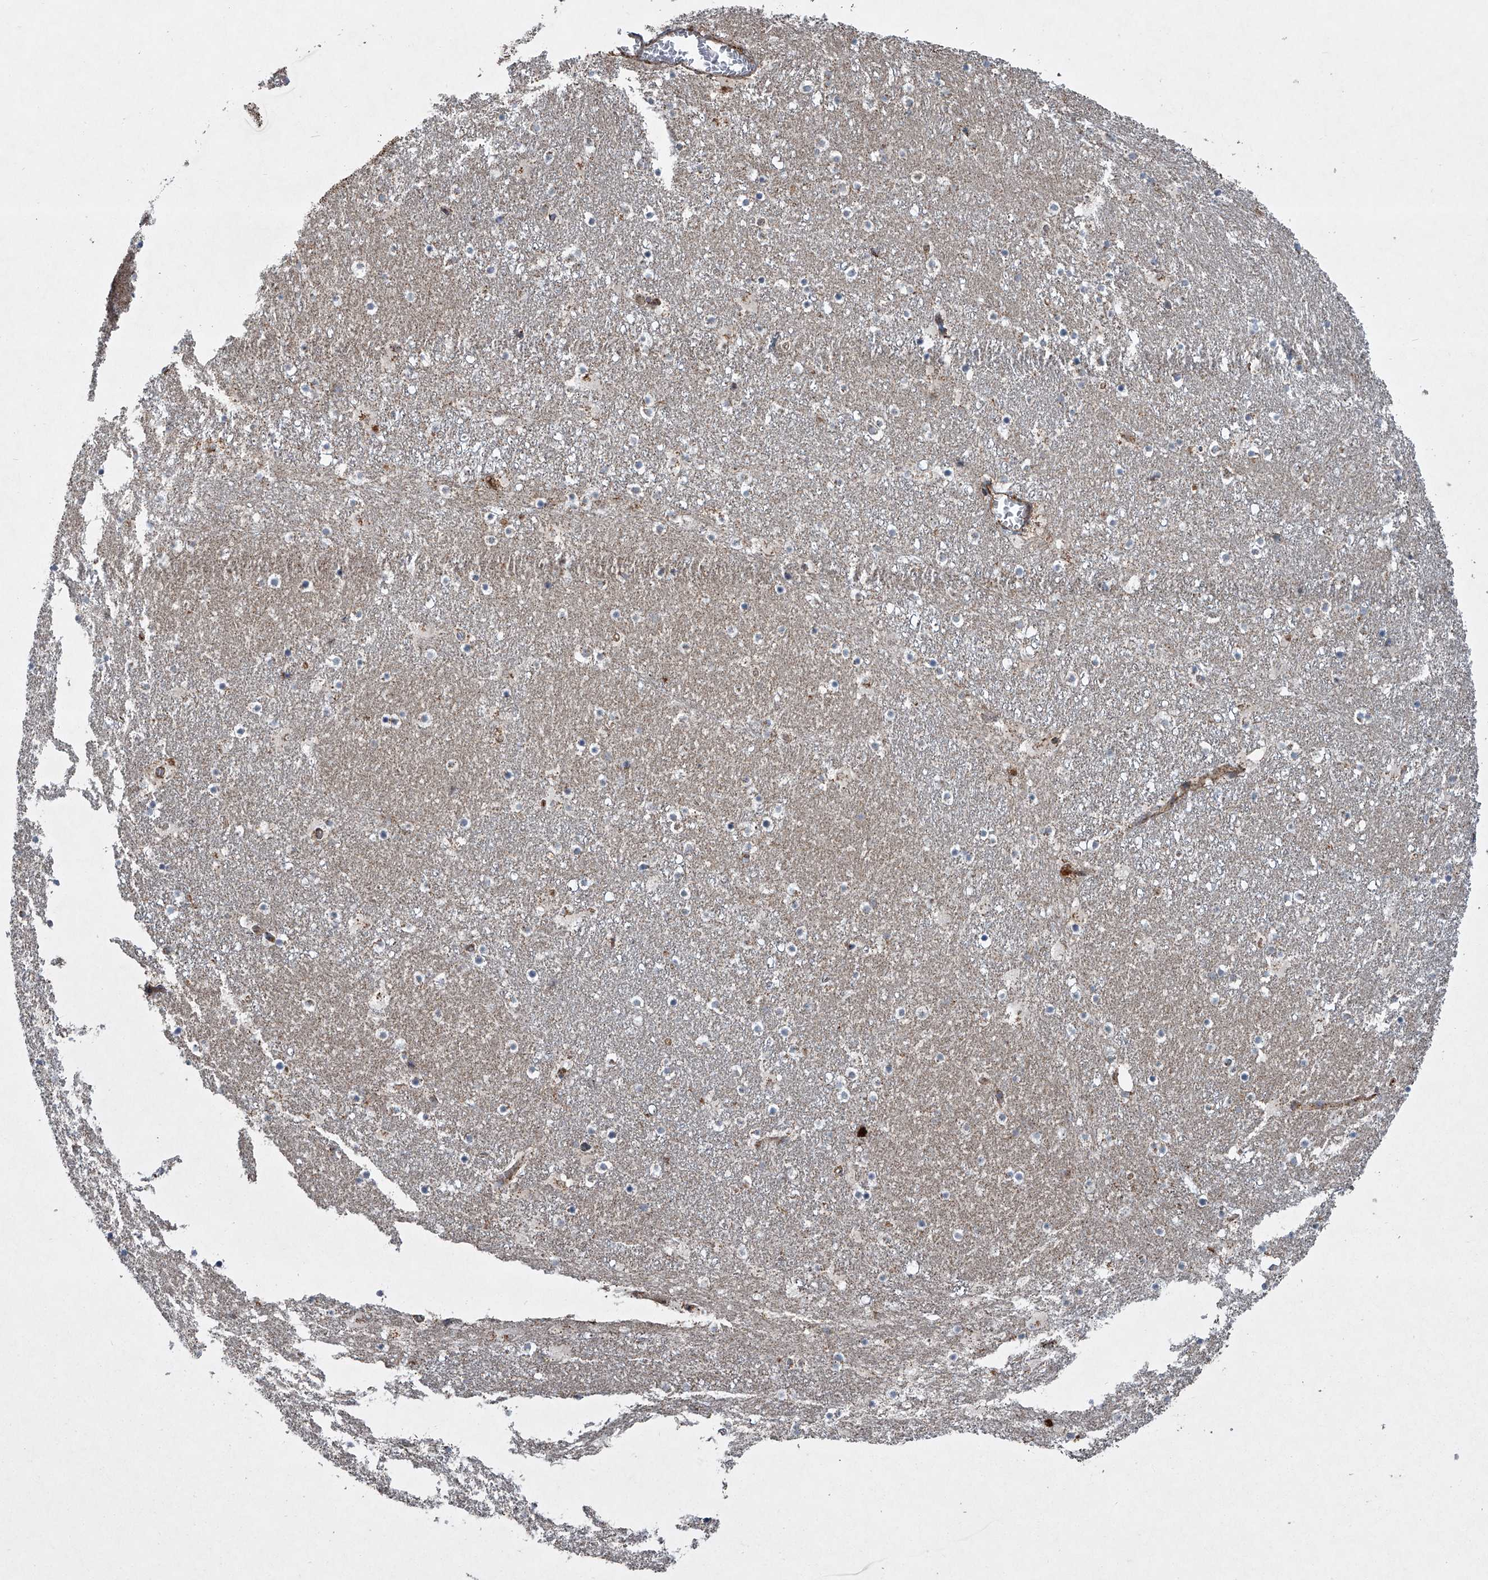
{"staining": {"intensity": "weak", "quantity": "<25%", "location": "cytoplasmic/membranous"}, "tissue": "caudate", "cell_type": "Glial cells", "image_type": "normal", "snomed": [{"axis": "morphology", "description": "Normal tissue, NOS"}, {"axis": "topography", "description": "Lateral ventricle wall"}], "caption": "Histopathology image shows no significant protein expression in glial cells of unremarkable caudate.", "gene": "STRADA", "patient": {"sex": "male", "age": 45}}